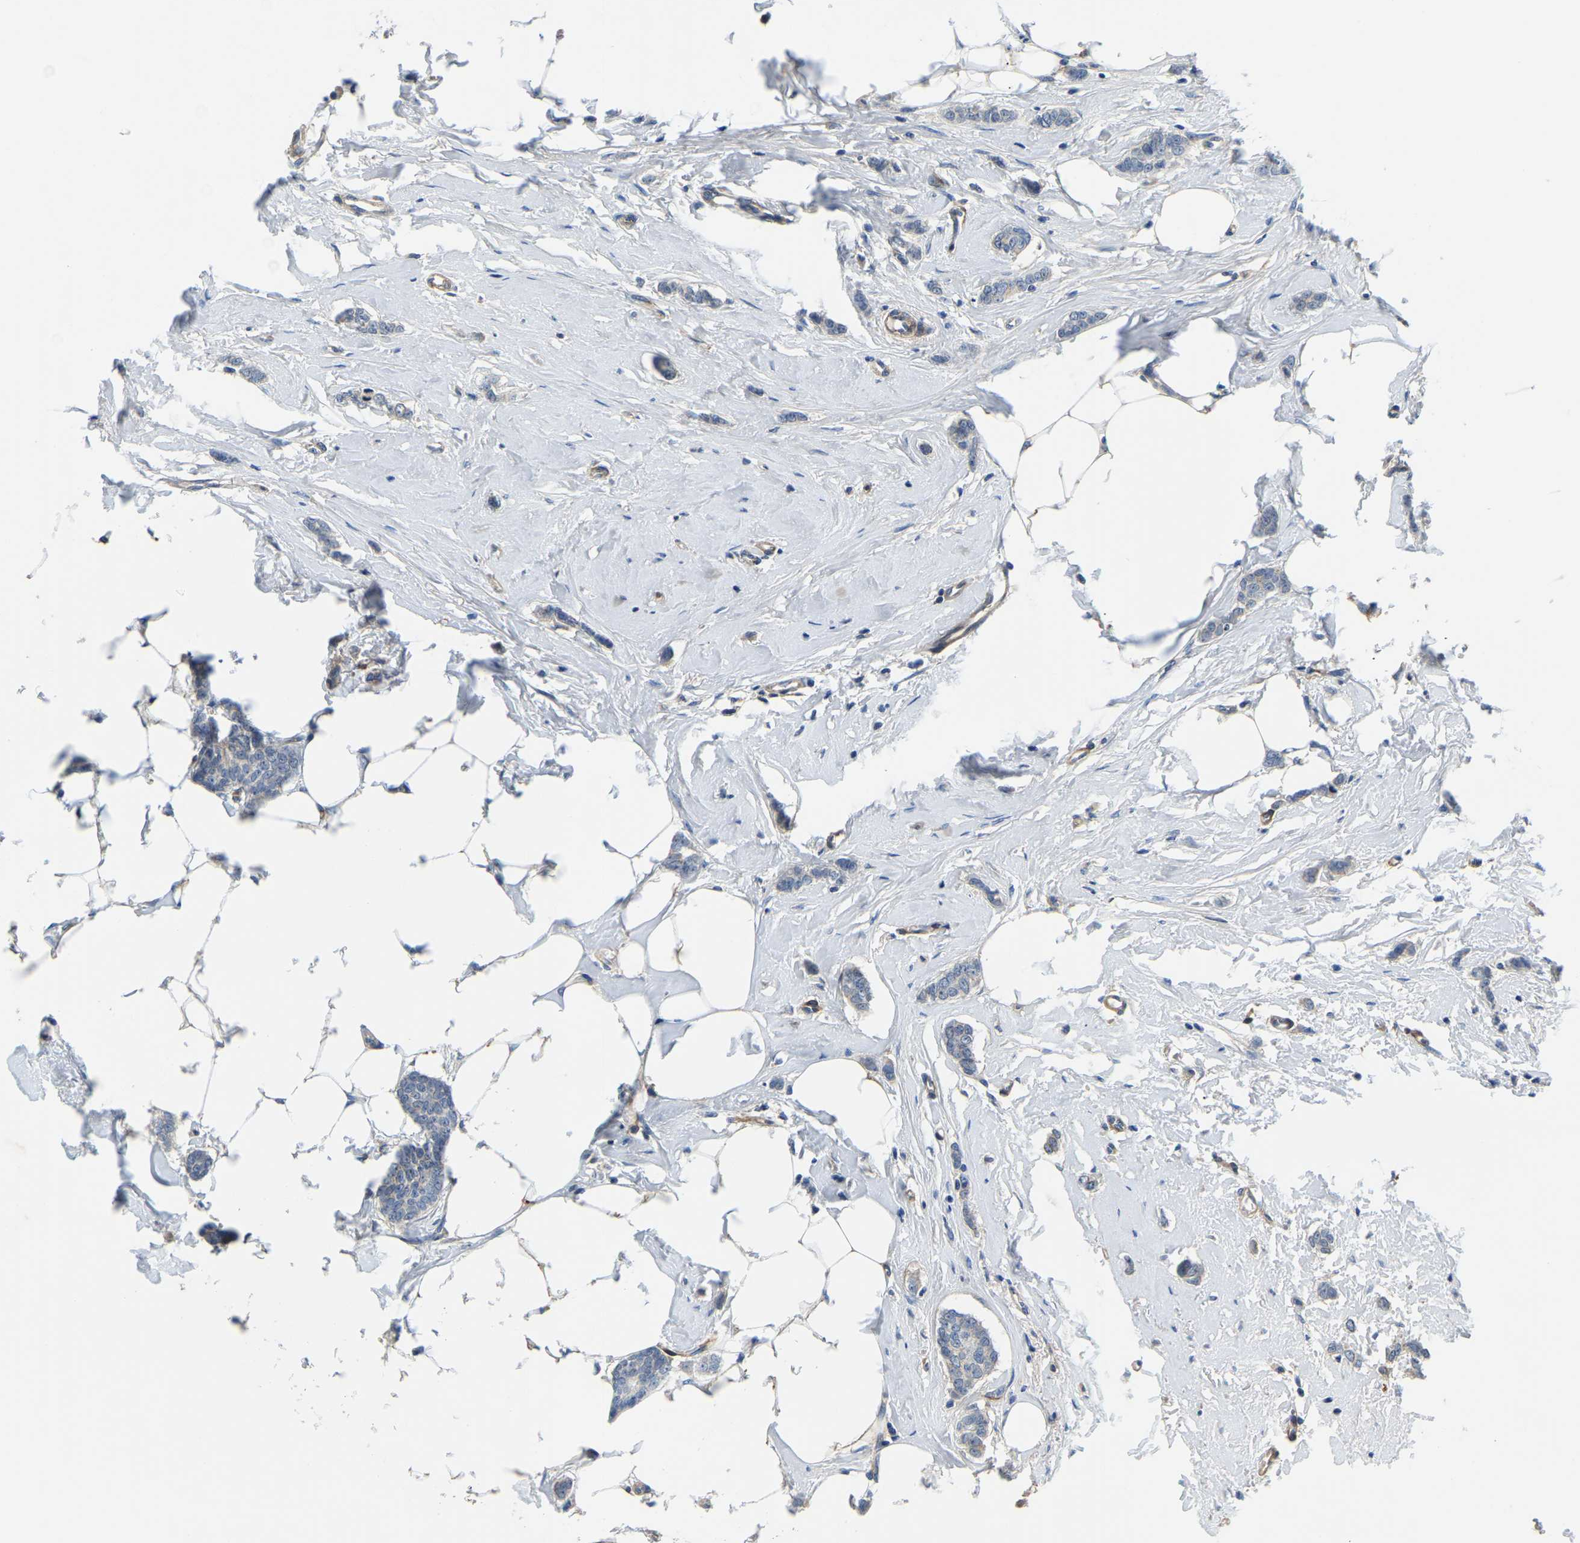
{"staining": {"intensity": "negative", "quantity": "none", "location": "none"}, "tissue": "breast cancer", "cell_type": "Tumor cells", "image_type": "cancer", "snomed": [{"axis": "morphology", "description": "Lobular carcinoma"}, {"axis": "topography", "description": "Skin"}, {"axis": "topography", "description": "Breast"}], "caption": "There is no significant staining in tumor cells of lobular carcinoma (breast).", "gene": "LIAS", "patient": {"sex": "female", "age": 46}}